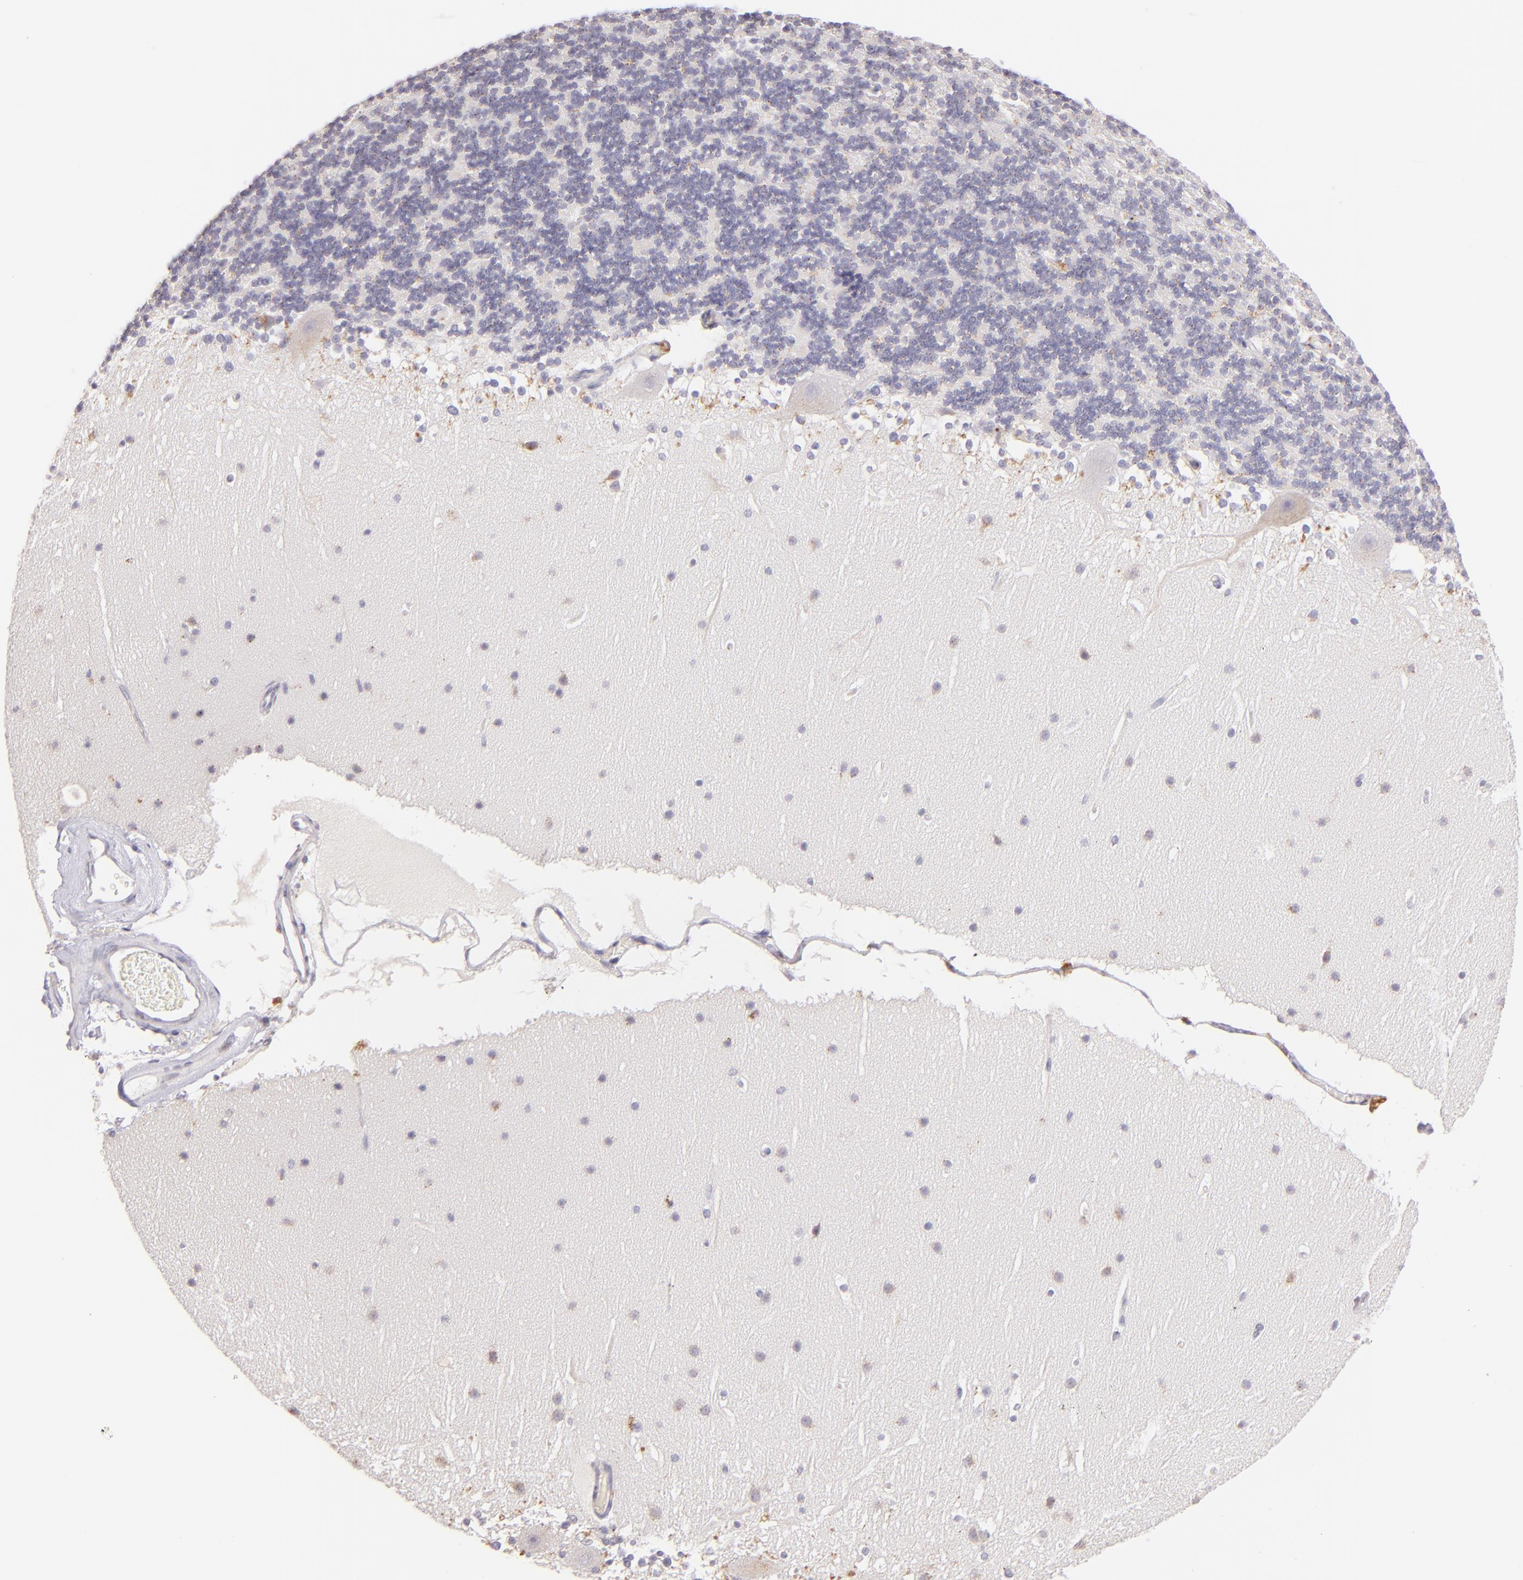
{"staining": {"intensity": "negative", "quantity": "none", "location": "none"}, "tissue": "cerebellum", "cell_type": "Cells in granular layer", "image_type": "normal", "snomed": [{"axis": "morphology", "description": "Normal tissue, NOS"}, {"axis": "topography", "description": "Cerebellum"}], "caption": "Immunohistochemical staining of benign human cerebellum reveals no significant positivity in cells in granular layer. Brightfield microscopy of IHC stained with DAB (3,3'-diaminobenzidine) (brown) and hematoxylin (blue), captured at high magnification.", "gene": "ZAP70", "patient": {"sex": "female", "age": 19}}